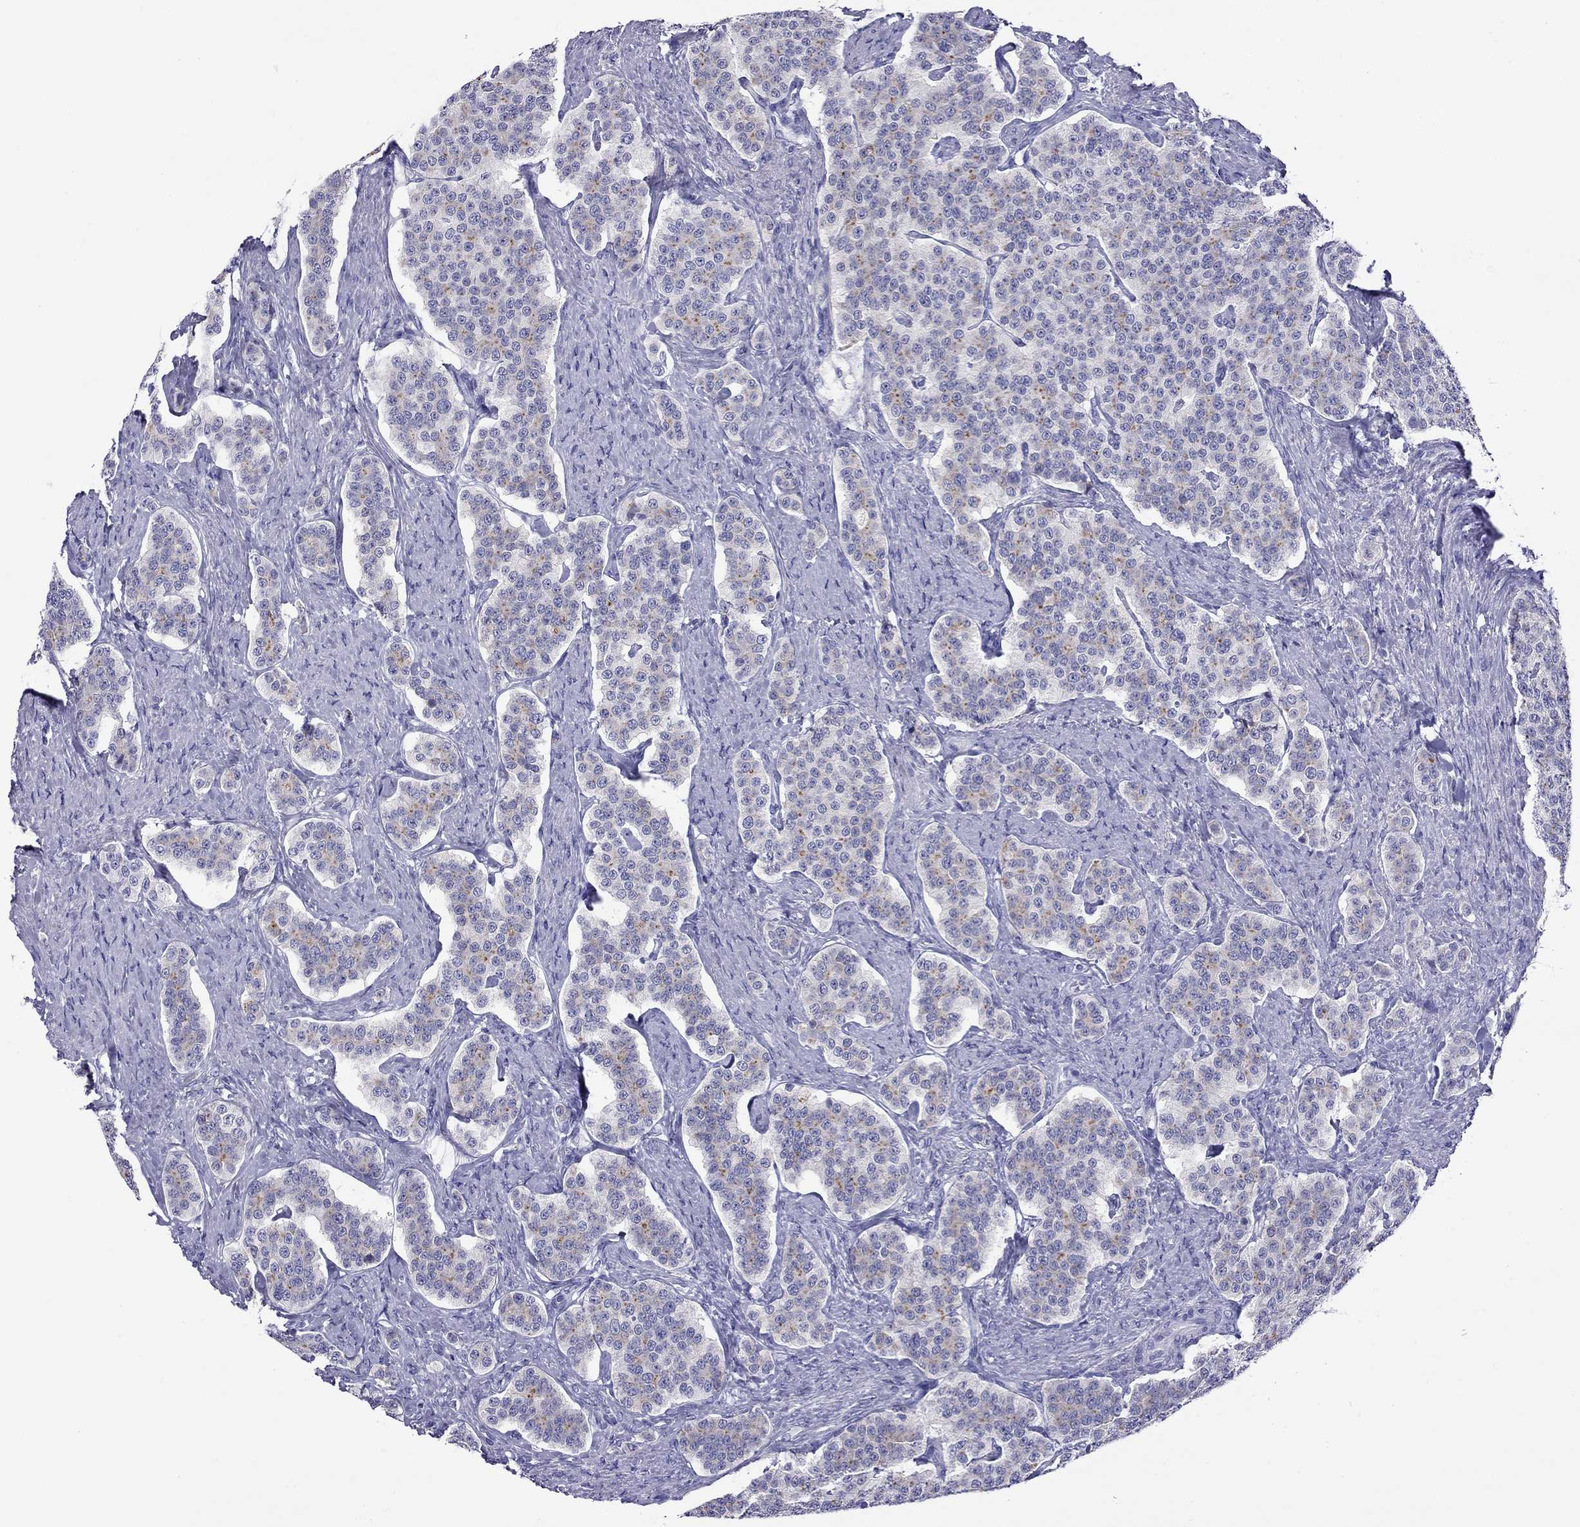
{"staining": {"intensity": "weak", "quantity": "<25%", "location": "cytoplasmic/membranous"}, "tissue": "carcinoid", "cell_type": "Tumor cells", "image_type": "cancer", "snomed": [{"axis": "morphology", "description": "Carcinoid, malignant, NOS"}, {"axis": "topography", "description": "Small intestine"}], "caption": "Image shows no protein staining in tumor cells of malignant carcinoid tissue.", "gene": "SLC46A2", "patient": {"sex": "female", "age": 58}}